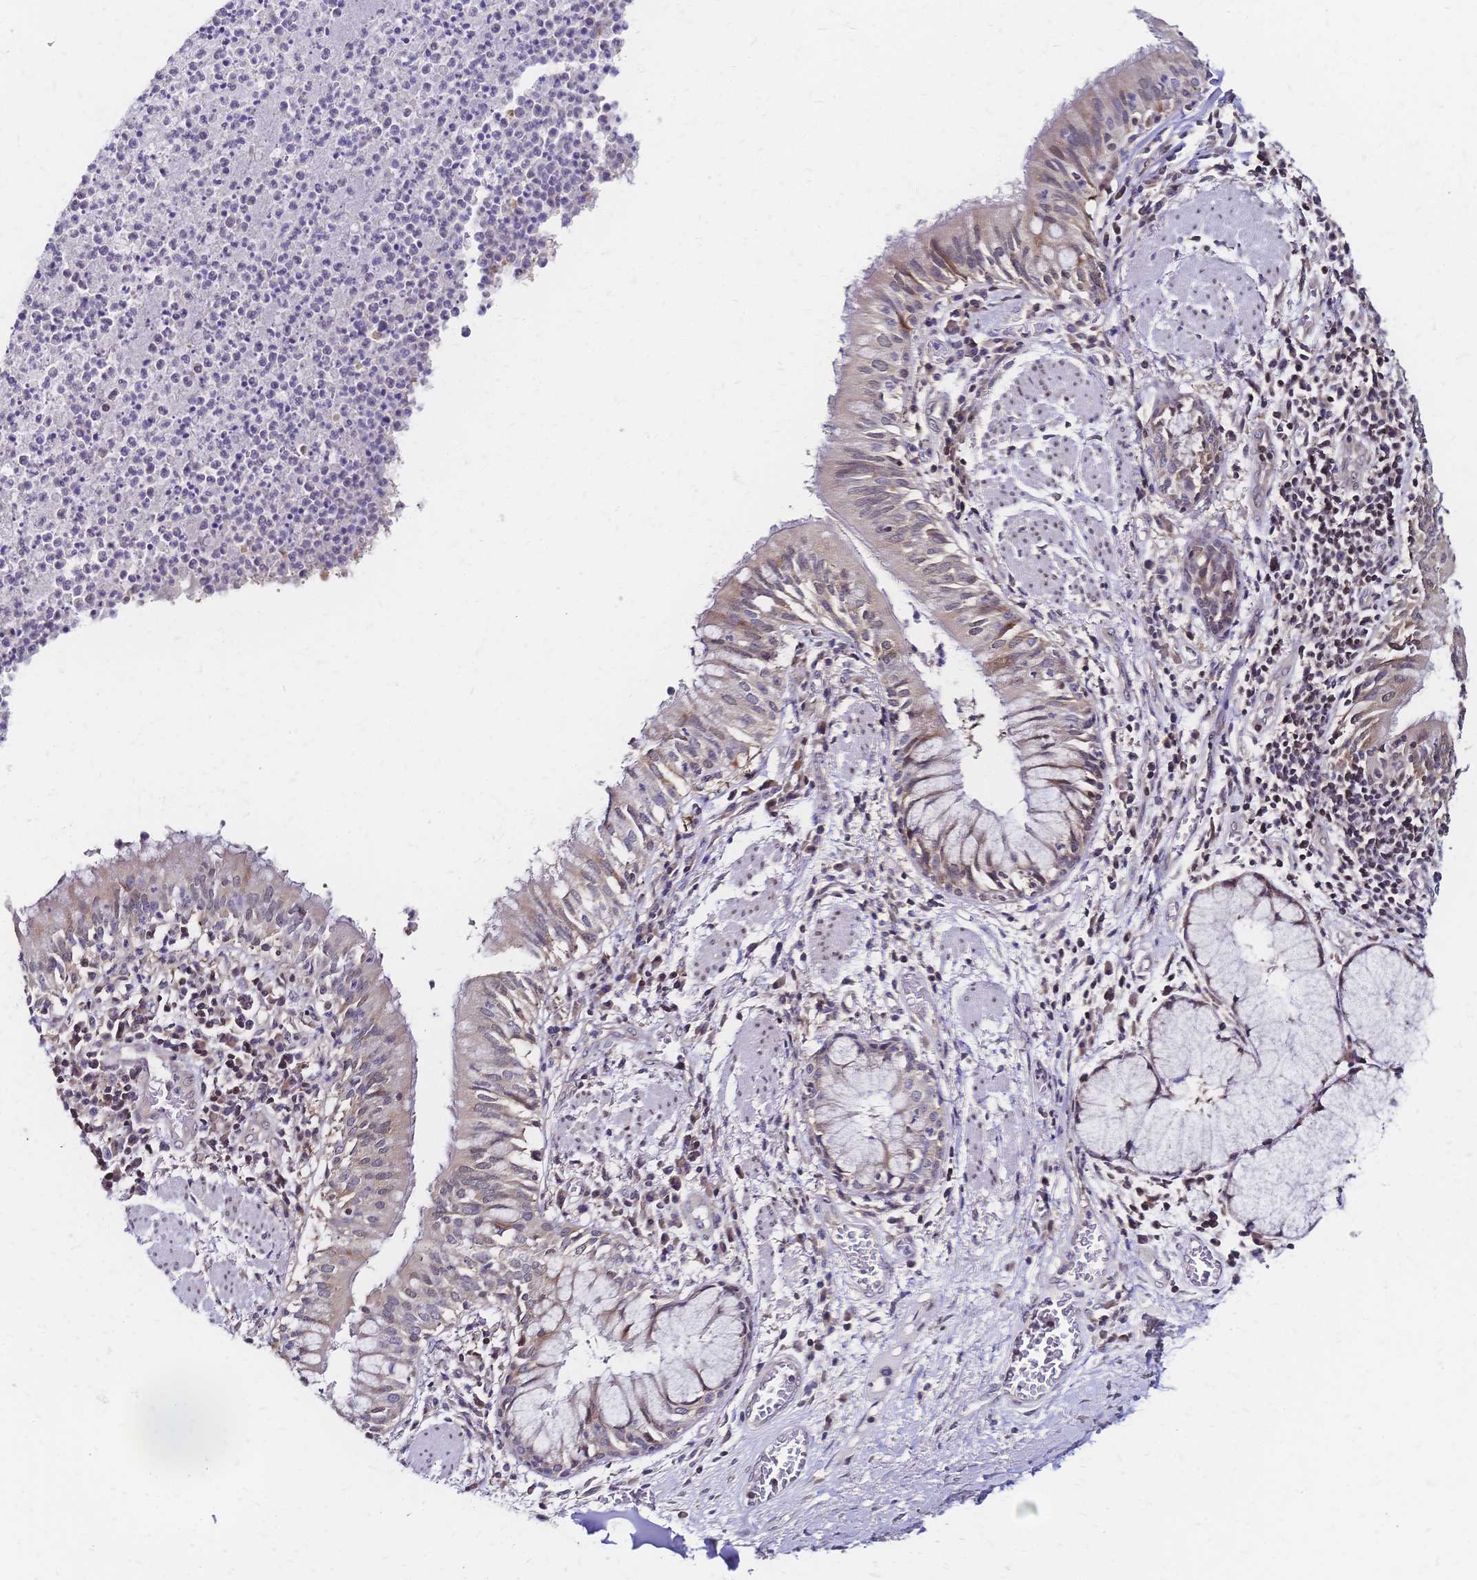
{"staining": {"intensity": "moderate", "quantity": "25%-75%", "location": "nuclear"}, "tissue": "bronchus", "cell_type": "Respiratory epithelial cells", "image_type": "normal", "snomed": [{"axis": "morphology", "description": "Normal tissue, NOS"}, {"axis": "topography", "description": "Lymph node"}, {"axis": "topography", "description": "Bronchus"}], "caption": "A high-resolution image shows IHC staining of unremarkable bronchus, which exhibits moderate nuclear expression in about 25%-75% of respiratory epithelial cells. The staining is performed using DAB (3,3'-diaminobenzidine) brown chromogen to label protein expression. The nuclei are counter-stained blue using hematoxylin.", "gene": "CBX7", "patient": {"sex": "male", "age": 56}}